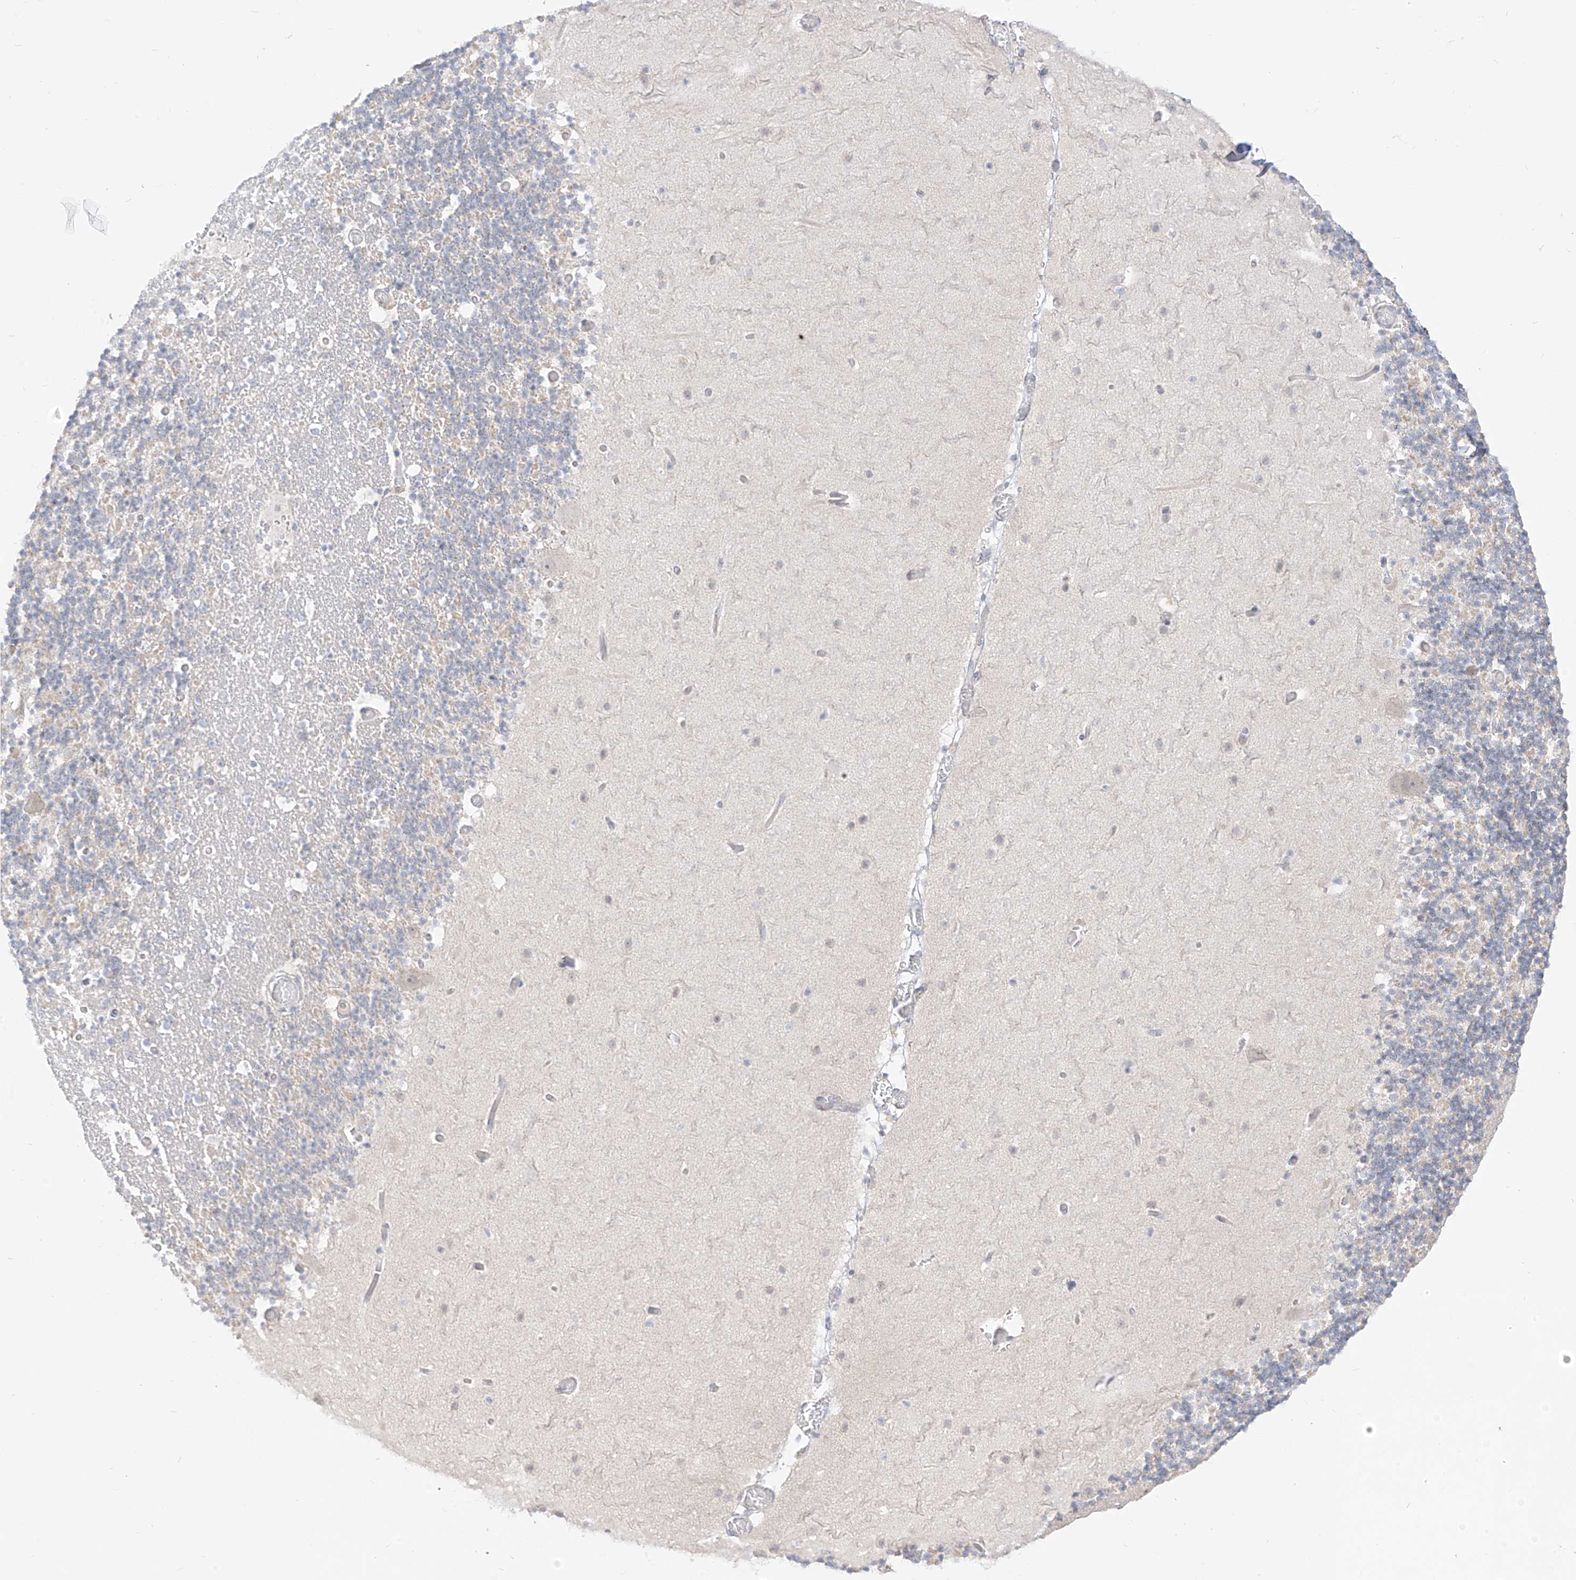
{"staining": {"intensity": "negative", "quantity": "none", "location": "none"}, "tissue": "cerebellum", "cell_type": "Cells in granular layer", "image_type": "normal", "snomed": [{"axis": "morphology", "description": "Normal tissue, NOS"}, {"axis": "topography", "description": "Cerebellum"}], "caption": "Photomicrograph shows no protein expression in cells in granular layer of normal cerebellum.", "gene": "SYTL3", "patient": {"sex": "male", "age": 57}}